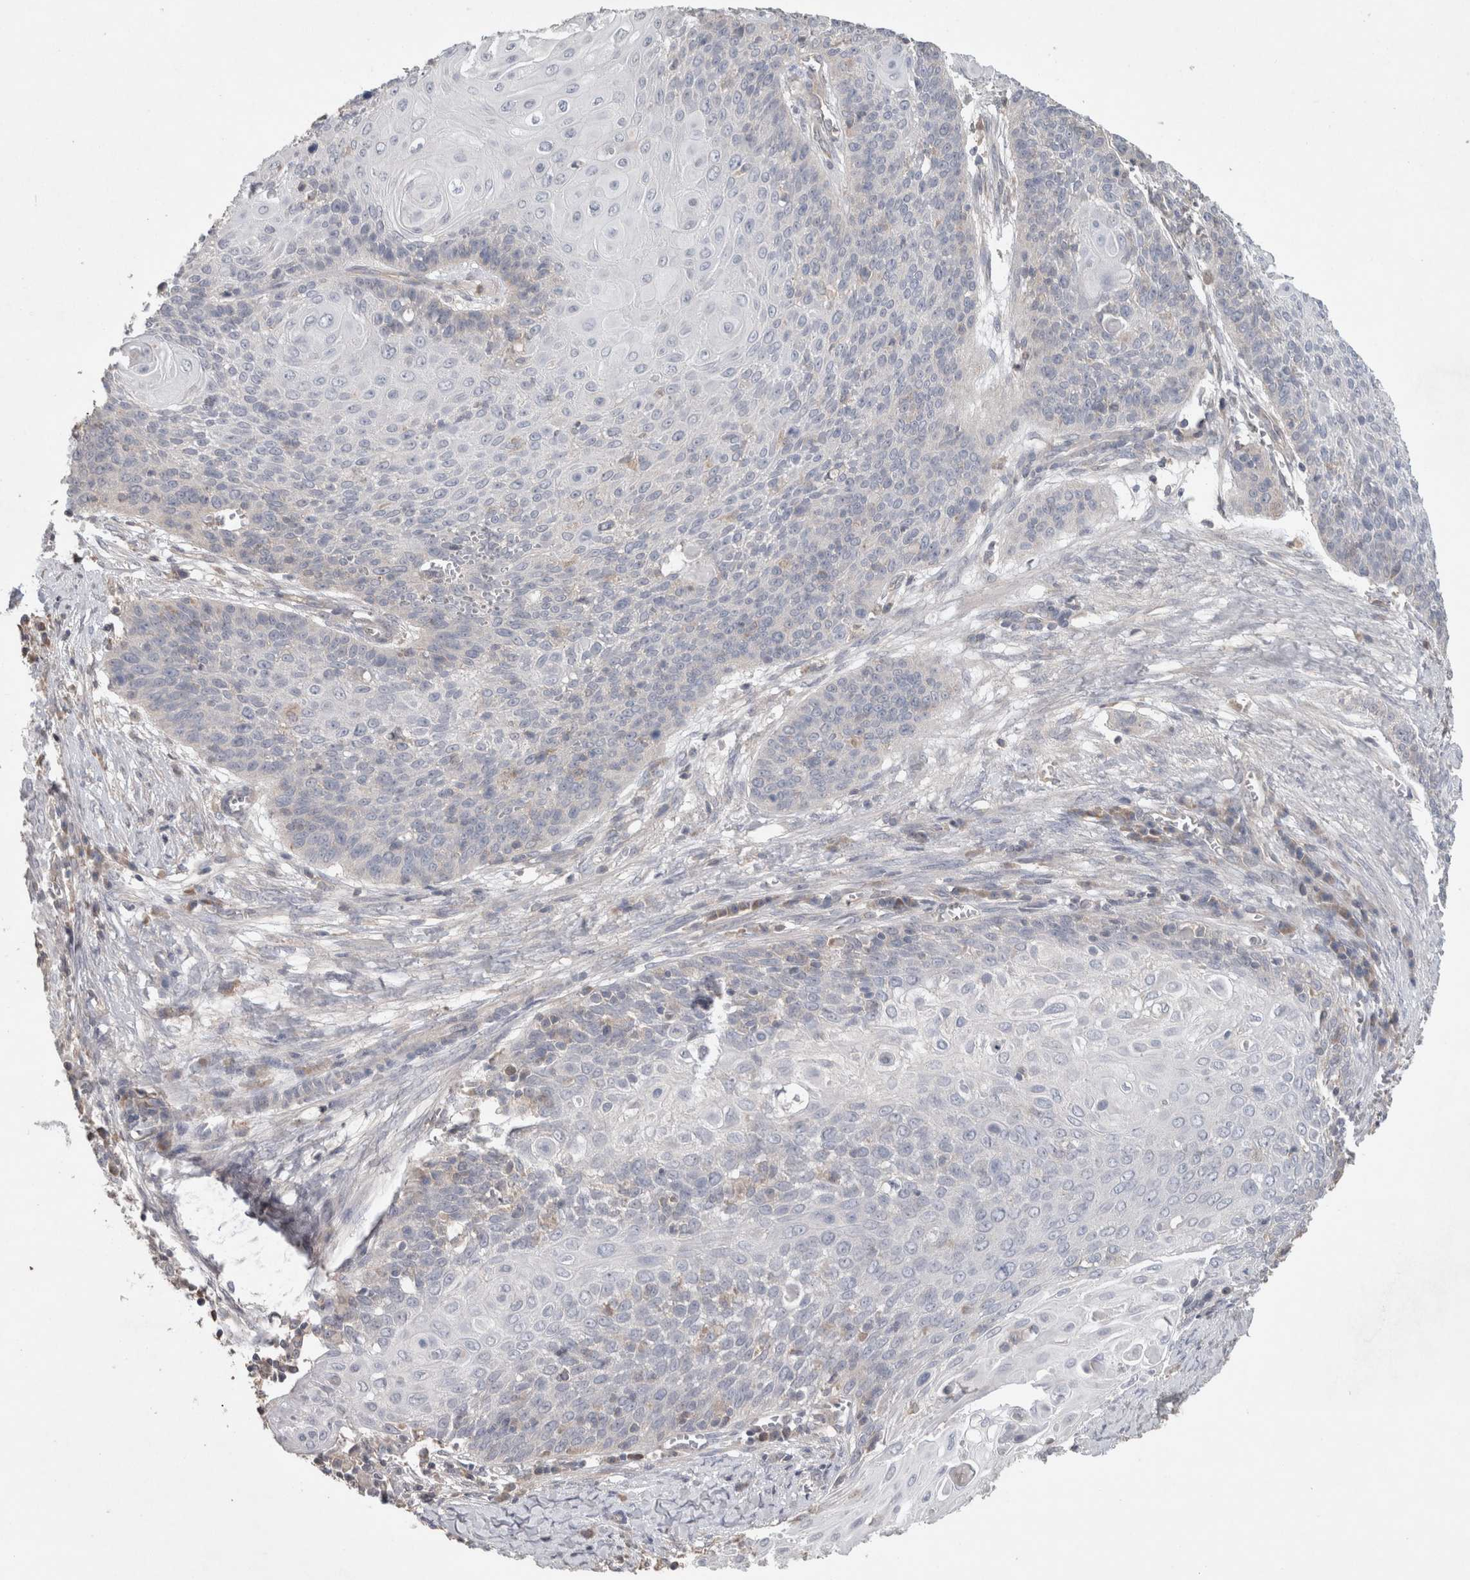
{"staining": {"intensity": "negative", "quantity": "none", "location": "none"}, "tissue": "cervical cancer", "cell_type": "Tumor cells", "image_type": "cancer", "snomed": [{"axis": "morphology", "description": "Squamous cell carcinoma, NOS"}, {"axis": "topography", "description": "Cervix"}], "caption": "Immunohistochemistry micrograph of neoplastic tissue: human cervical squamous cell carcinoma stained with DAB (3,3'-diaminobenzidine) reveals no significant protein staining in tumor cells.", "gene": "TRIM5", "patient": {"sex": "female", "age": 39}}